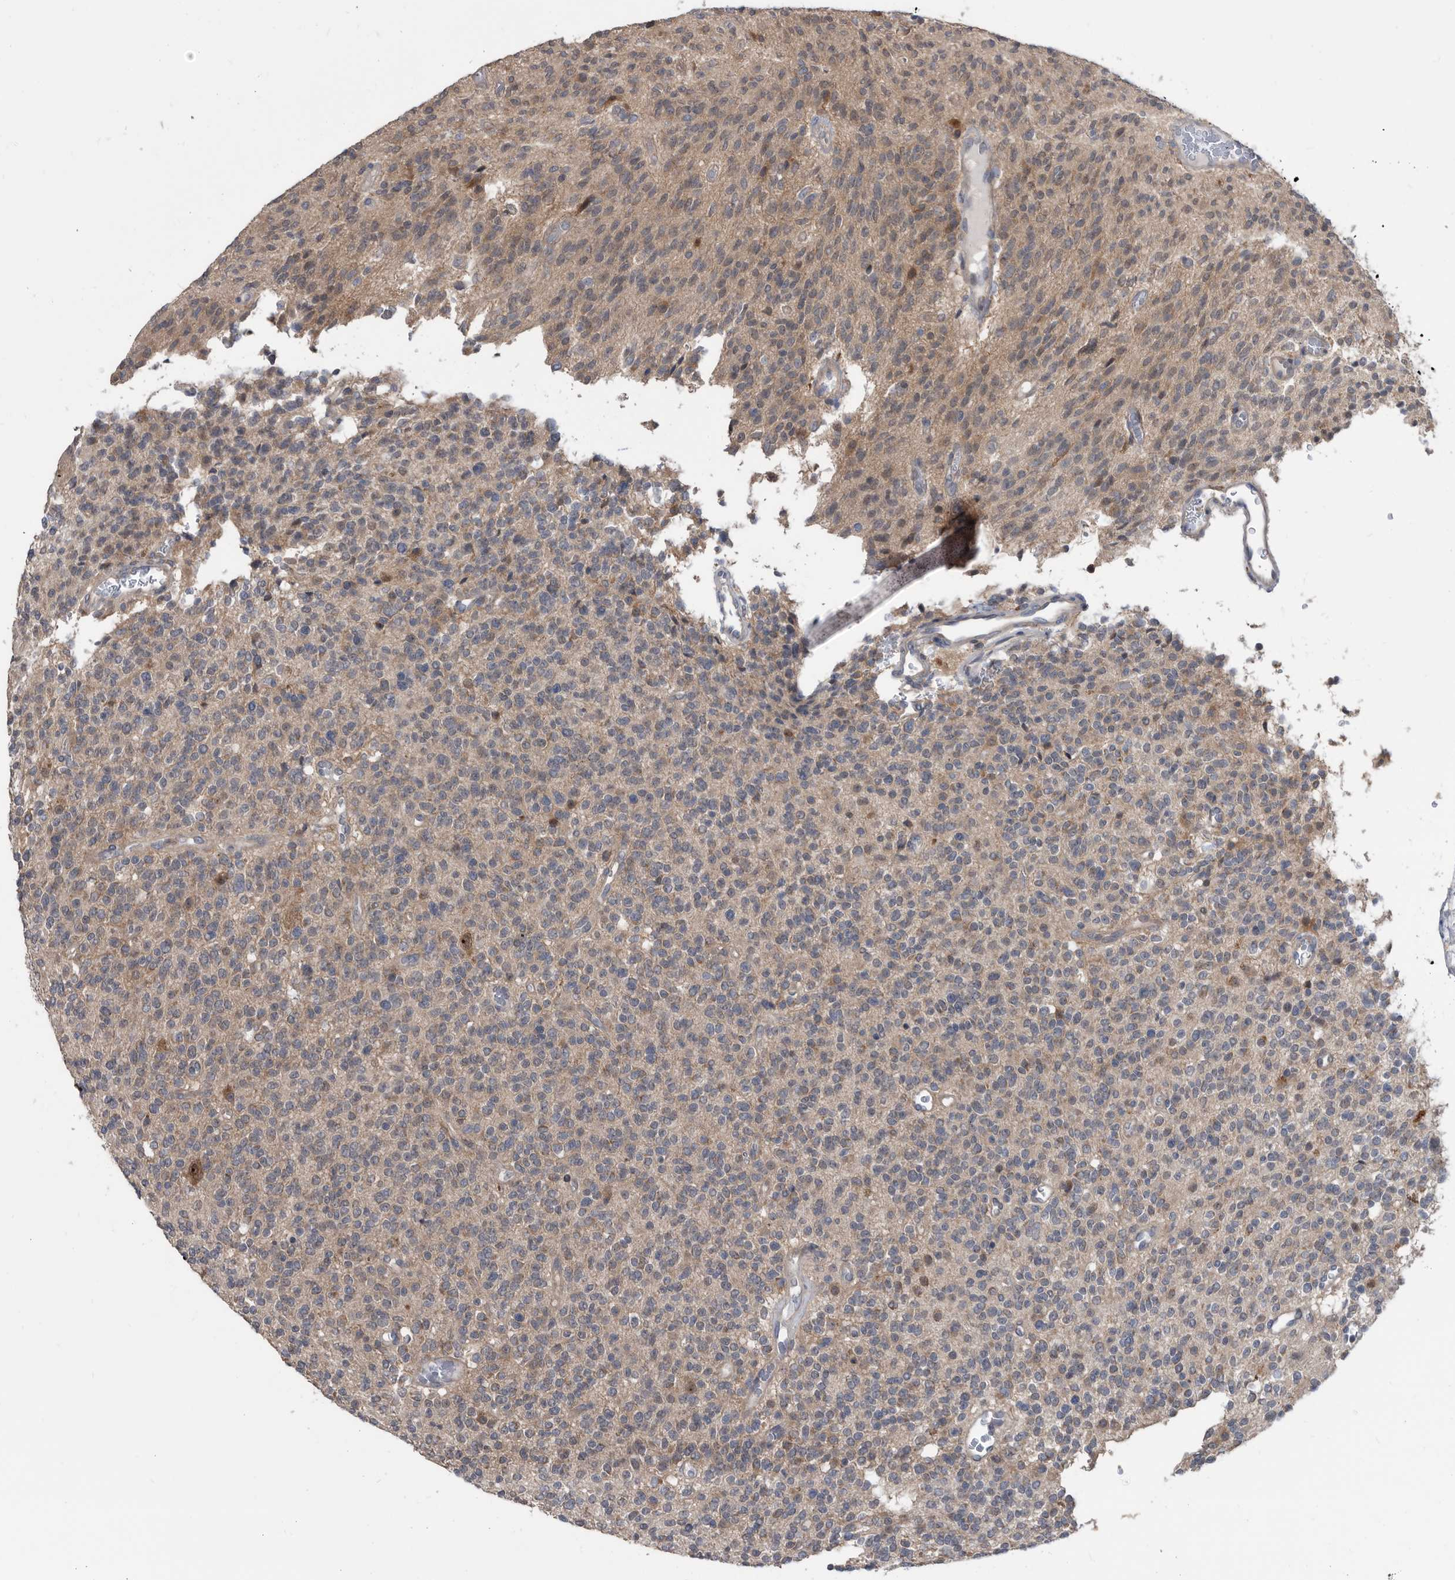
{"staining": {"intensity": "weak", "quantity": "<25%", "location": "nuclear"}, "tissue": "glioma", "cell_type": "Tumor cells", "image_type": "cancer", "snomed": [{"axis": "morphology", "description": "Glioma, malignant, High grade"}, {"axis": "topography", "description": "Brain"}], "caption": "High power microscopy photomicrograph of an immunohistochemistry (IHC) micrograph of glioma, revealing no significant positivity in tumor cells. Brightfield microscopy of immunohistochemistry (IHC) stained with DAB (brown) and hematoxylin (blue), captured at high magnification.", "gene": "APEH", "patient": {"sex": "male", "age": 34}}